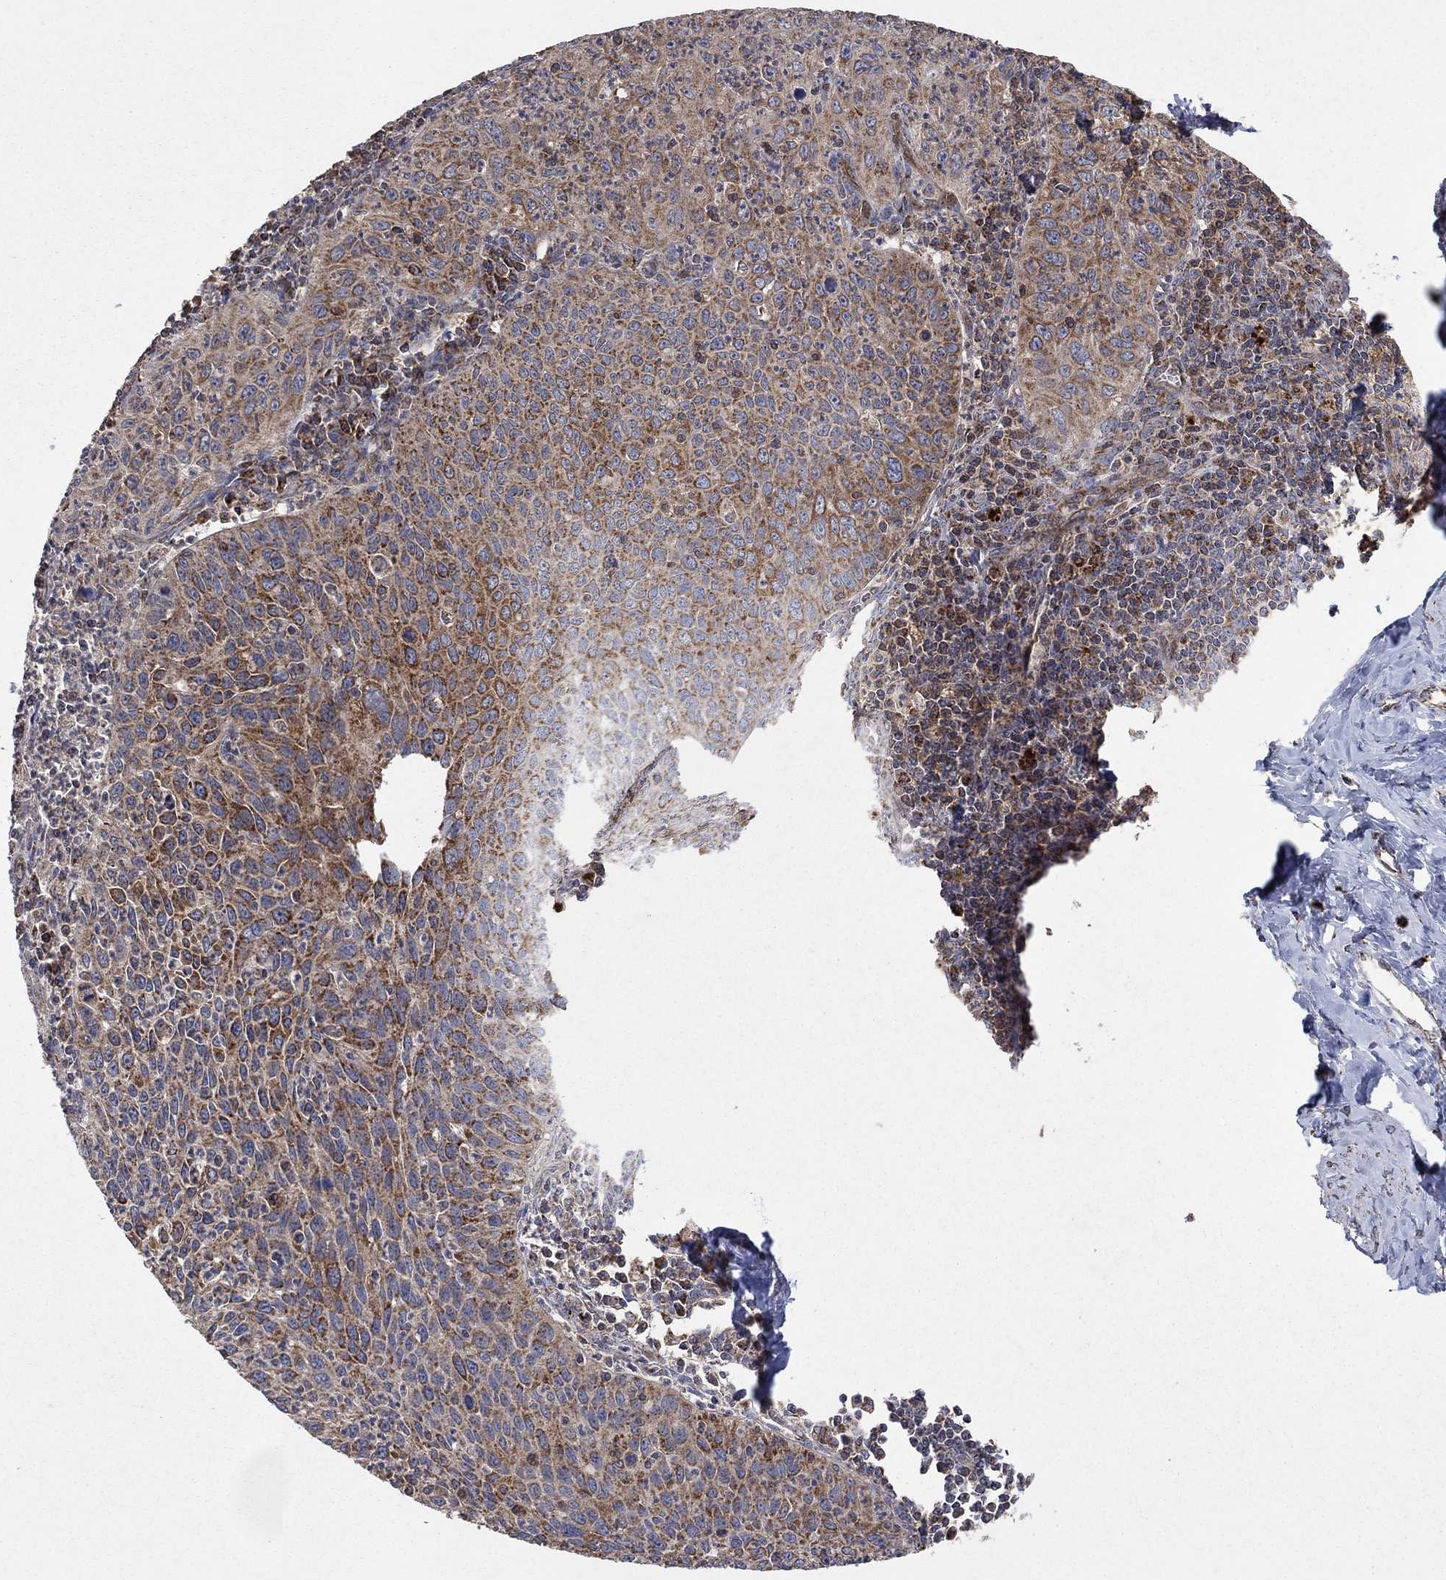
{"staining": {"intensity": "strong", "quantity": "25%-75%", "location": "cytoplasmic/membranous"}, "tissue": "cervical cancer", "cell_type": "Tumor cells", "image_type": "cancer", "snomed": [{"axis": "morphology", "description": "Squamous cell carcinoma, NOS"}, {"axis": "topography", "description": "Cervix"}], "caption": "Cervical squamous cell carcinoma was stained to show a protein in brown. There is high levels of strong cytoplasmic/membranous staining in approximately 25%-75% of tumor cells. Using DAB (3,3'-diaminobenzidine) (brown) and hematoxylin (blue) stains, captured at high magnification using brightfield microscopy.", "gene": "DPH1", "patient": {"sex": "female", "age": 26}}